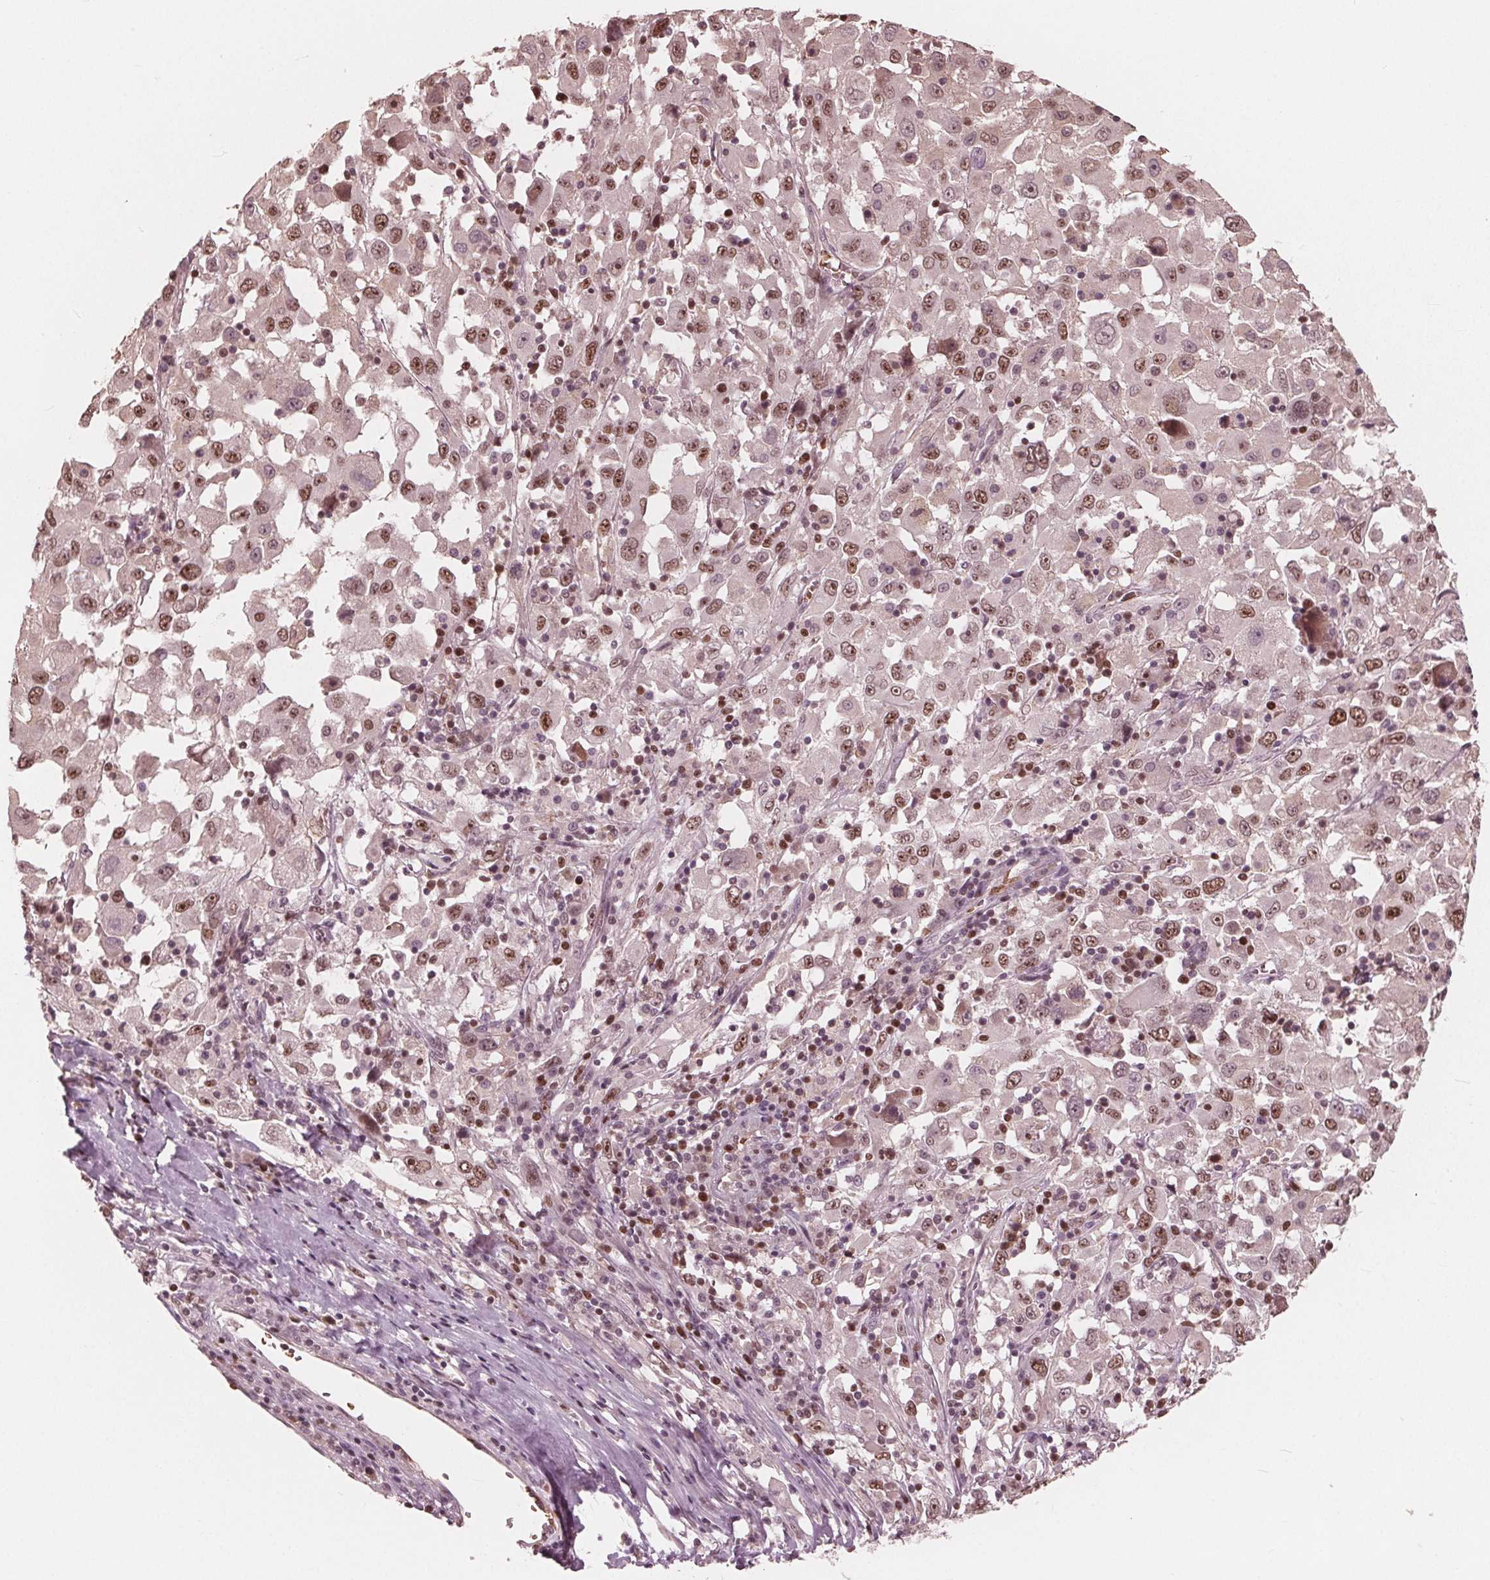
{"staining": {"intensity": "moderate", "quantity": ">75%", "location": "nuclear"}, "tissue": "melanoma", "cell_type": "Tumor cells", "image_type": "cancer", "snomed": [{"axis": "morphology", "description": "Malignant melanoma, Metastatic site"}, {"axis": "topography", "description": "Soft tissue"}], "caption": "Malignant melanoma (metastatic site) stained with a protein marker displays moderate staining in tumor cells.", "gene": "HIRIP3", "patient": {"sex": "male", "age": 50}}